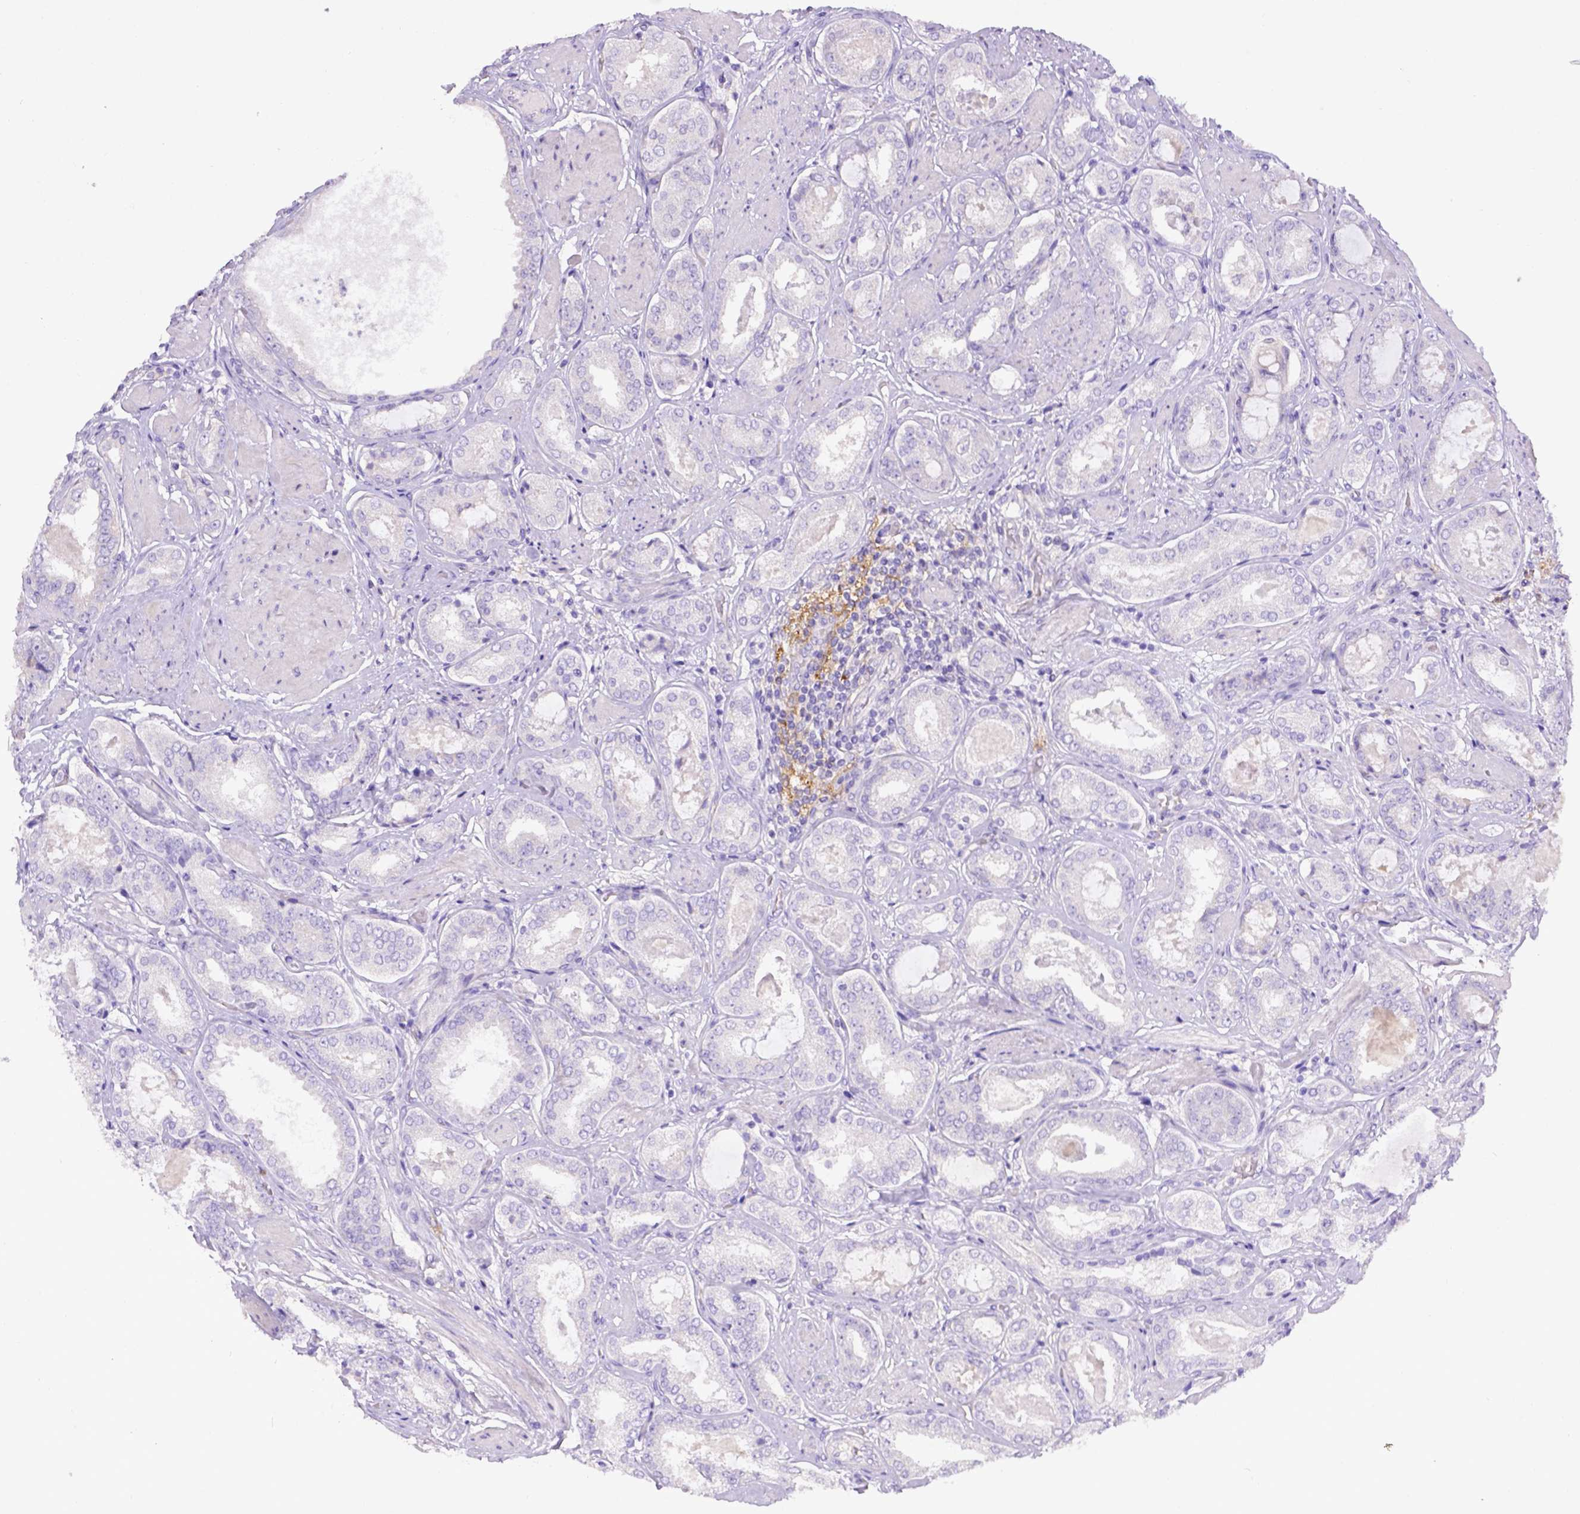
{"staining": {"intensity": "negative", "quantity": "none", "location": "none"}, "tissue": "prostate cancer", "cell_type": "Tumor cells", "image_type": "cancer", "snomed": [{"axis": "morphology", "description": "Adenocarcinoma, High grade"}, {"axis": "topography", "description": "Prostate"}], "caption": "High power microscopy image of an immunohistochemistry (IHC) histopathology image of adenocarcinoma (high-grade) (prostate), revealing no significant positivity in tumor cells.", "gene": "CD40", "patient": {"sex": "male", "age": 63}}